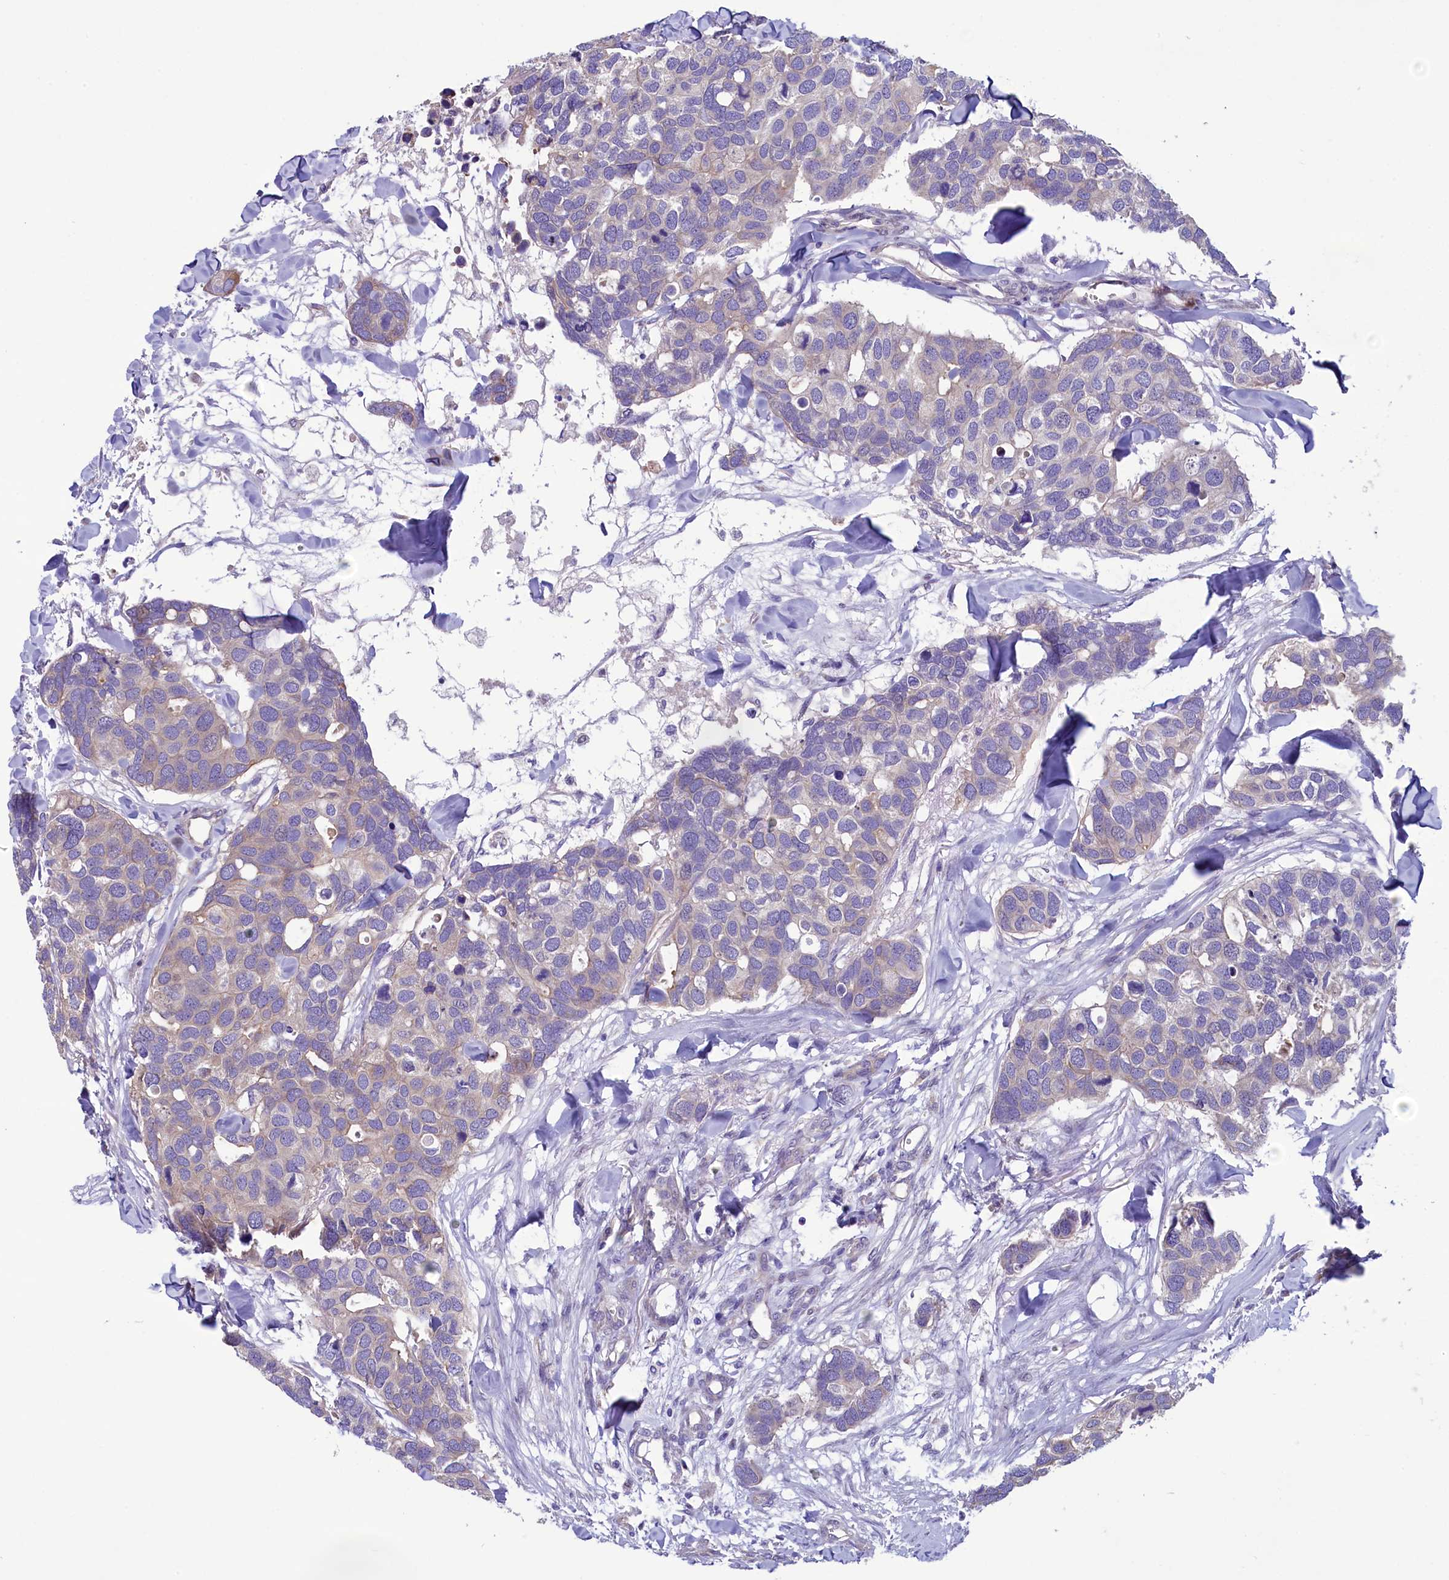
{"staining": {"intensity": "weak", "quantity": "25%-75%", "location": "cytoplasmic/membranous"}, "tissue": "breast cancer", "cell_type": "Tumor cells", "image_type": "cancer", "snomed": [{"axis": "morphology", "description": "Duct carcinoma"}, {"axis": "topography", "description": "Breast"}], "caption": "About 25%-75% of tumor cells in breast intraductal carcinoma demonstrate weak cytoplasmic/membranous protein expression as visualized by brown immunohistochemical staining.", "gene": "KRBOX5", "patient": {"sex": "female", "age": 83}}